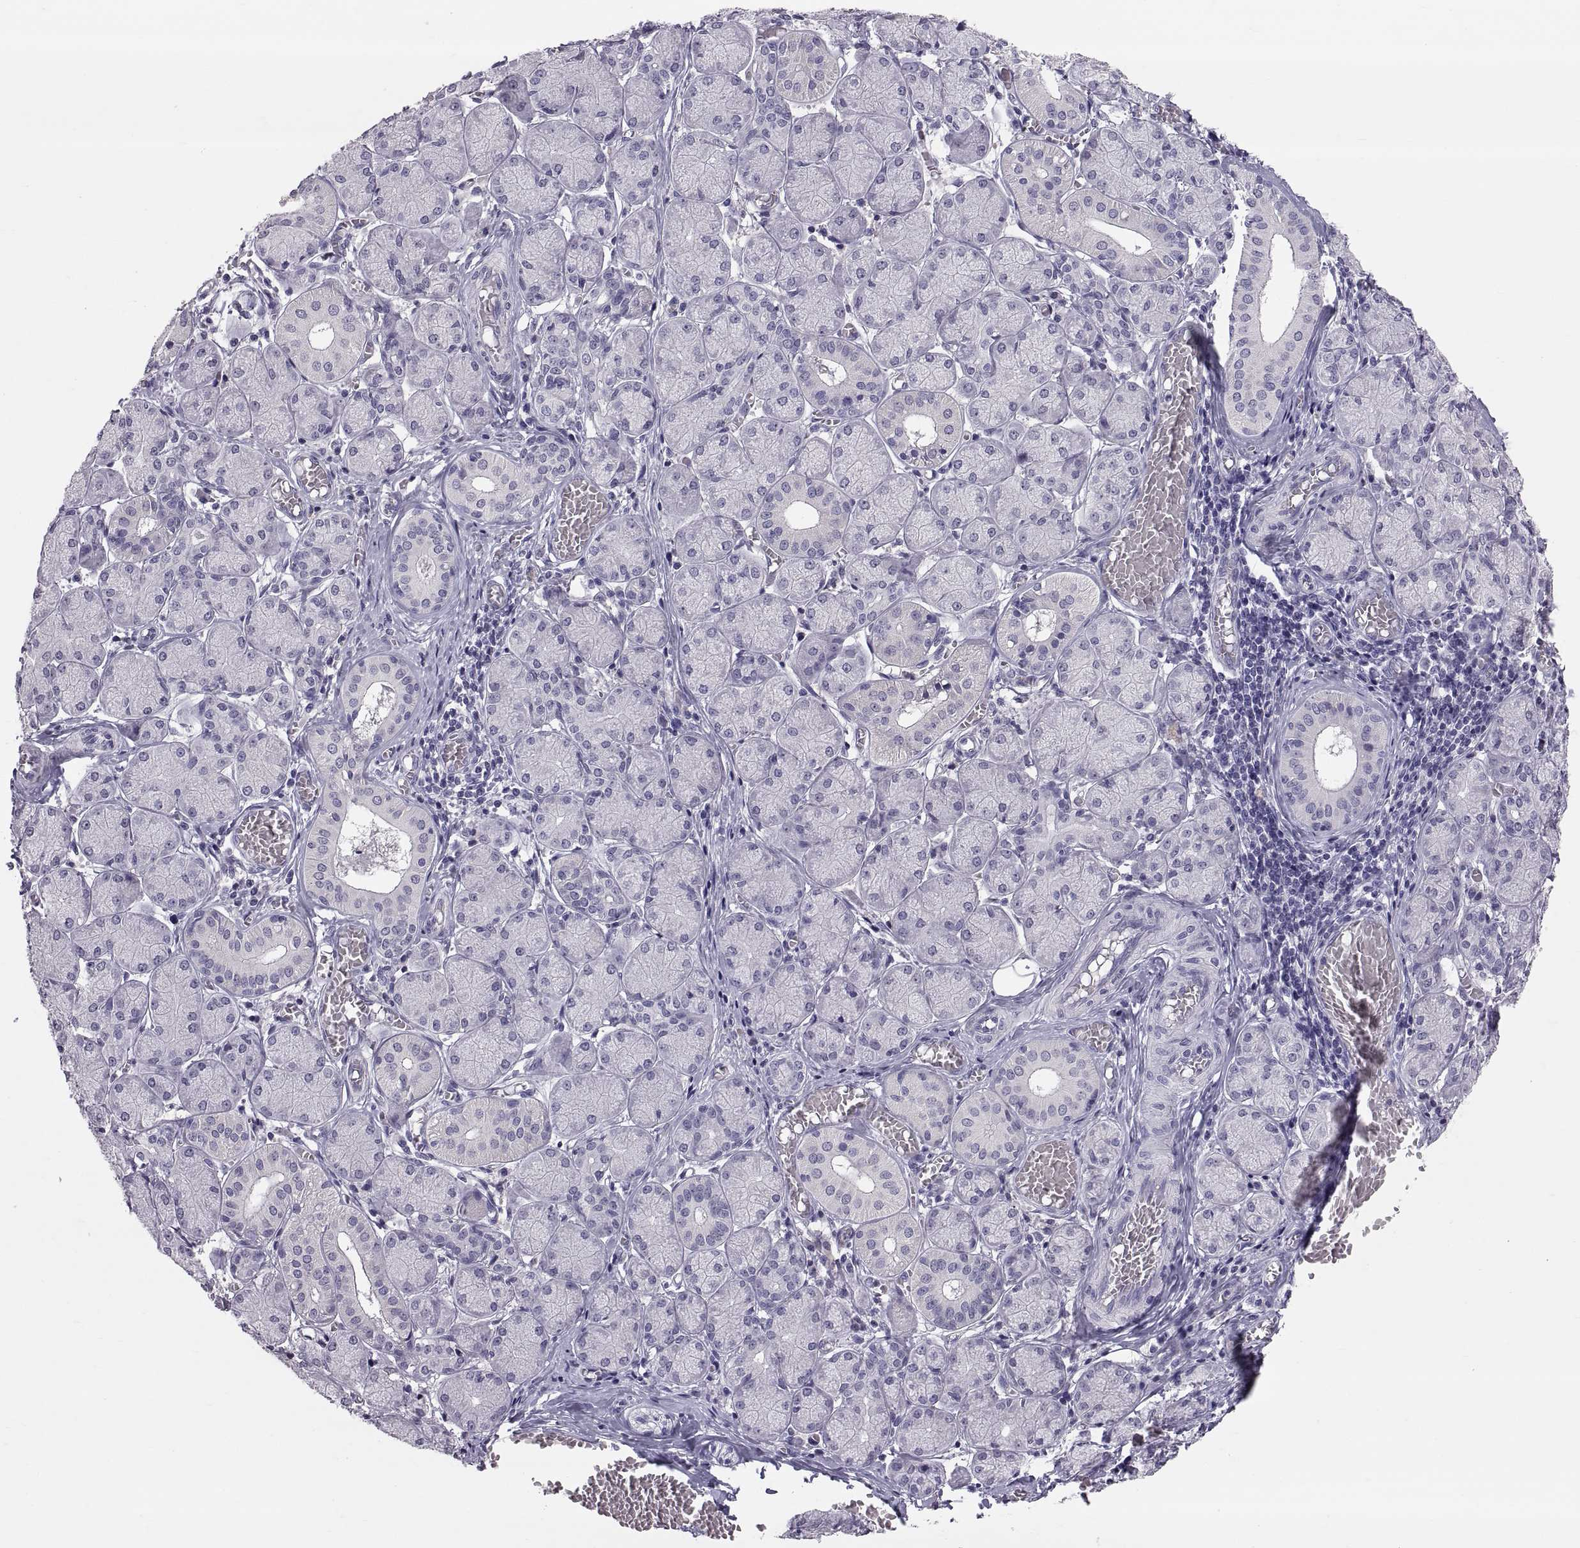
{"staining": {"intensity": "negative", "quantity": "none", "location": "none"}, "tissue": "salivary gland", "cell_type": "Glandular cells", "image_type": "normal", "snomed": [{"axis": "morphology", "description": "Normal tissue, NOS"}, {"axis": "topography", "description": "Salivary gland"}, {"axis": "topography", "description": "Peripheral nerve tissue"}], "caption": "High power microscopy micrograph of an IHC photomicrograph of benign salivary gland, revealing no significant staining in glandular cells.", "gene": "PTN", "patient": {"sex": "female", "age": 24}}